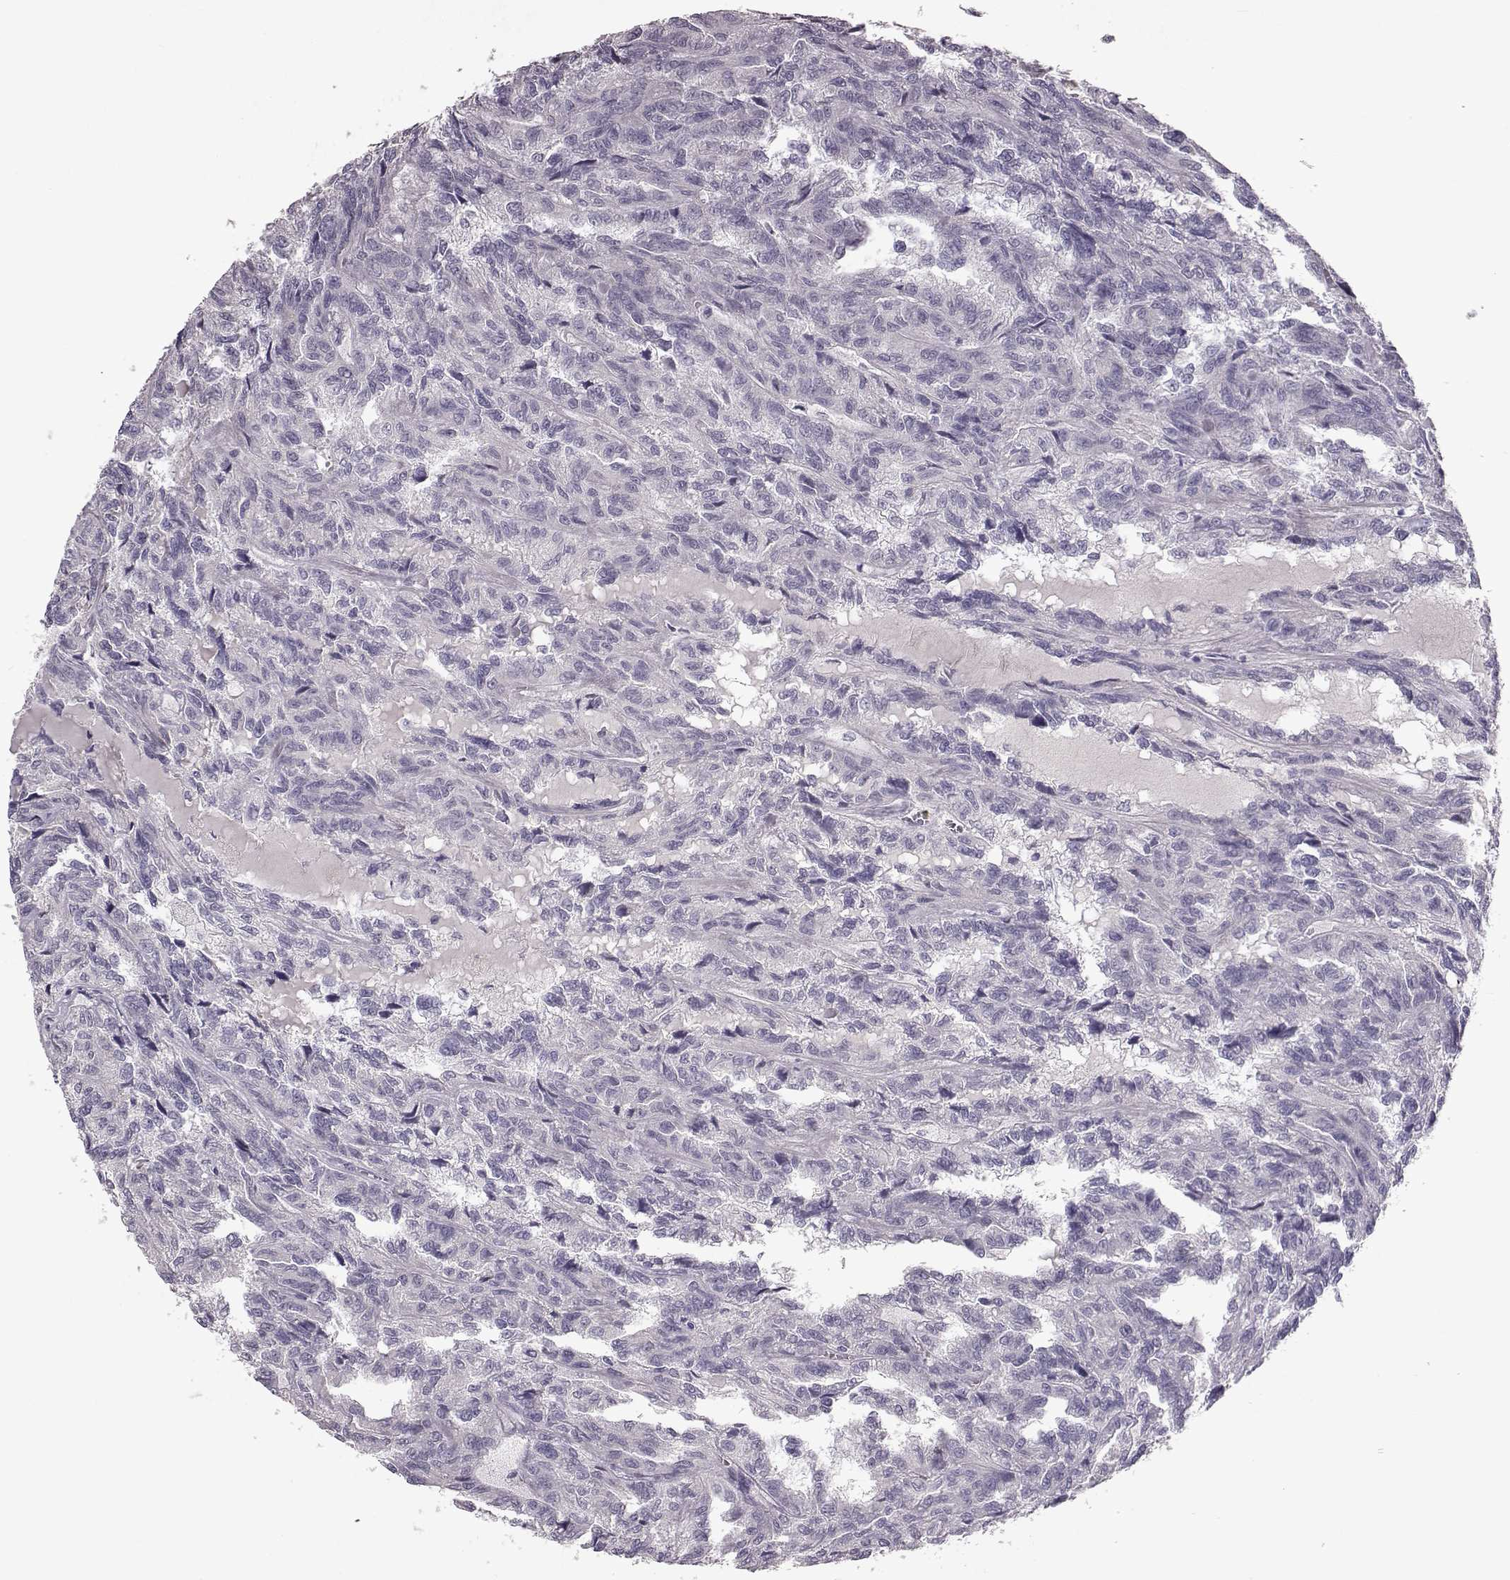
{"staining": {"intensity": "negative", "quantity": "none", "location": "none"}, "tissue": "renal cancer", "cell_type": "Tumor cells", "image_type": "cancer", "snomed": [{"axis": "morphology", "description": "Adenocarcinoma, NOS"}, {"axis": "topography", "description": "Kidney"}], "caption": "Tumor cells are negative for brown protein staining in renal adenocarcinoma.", "gene": "SPAG17", "patient": {"sex": "male", "age": 79}}